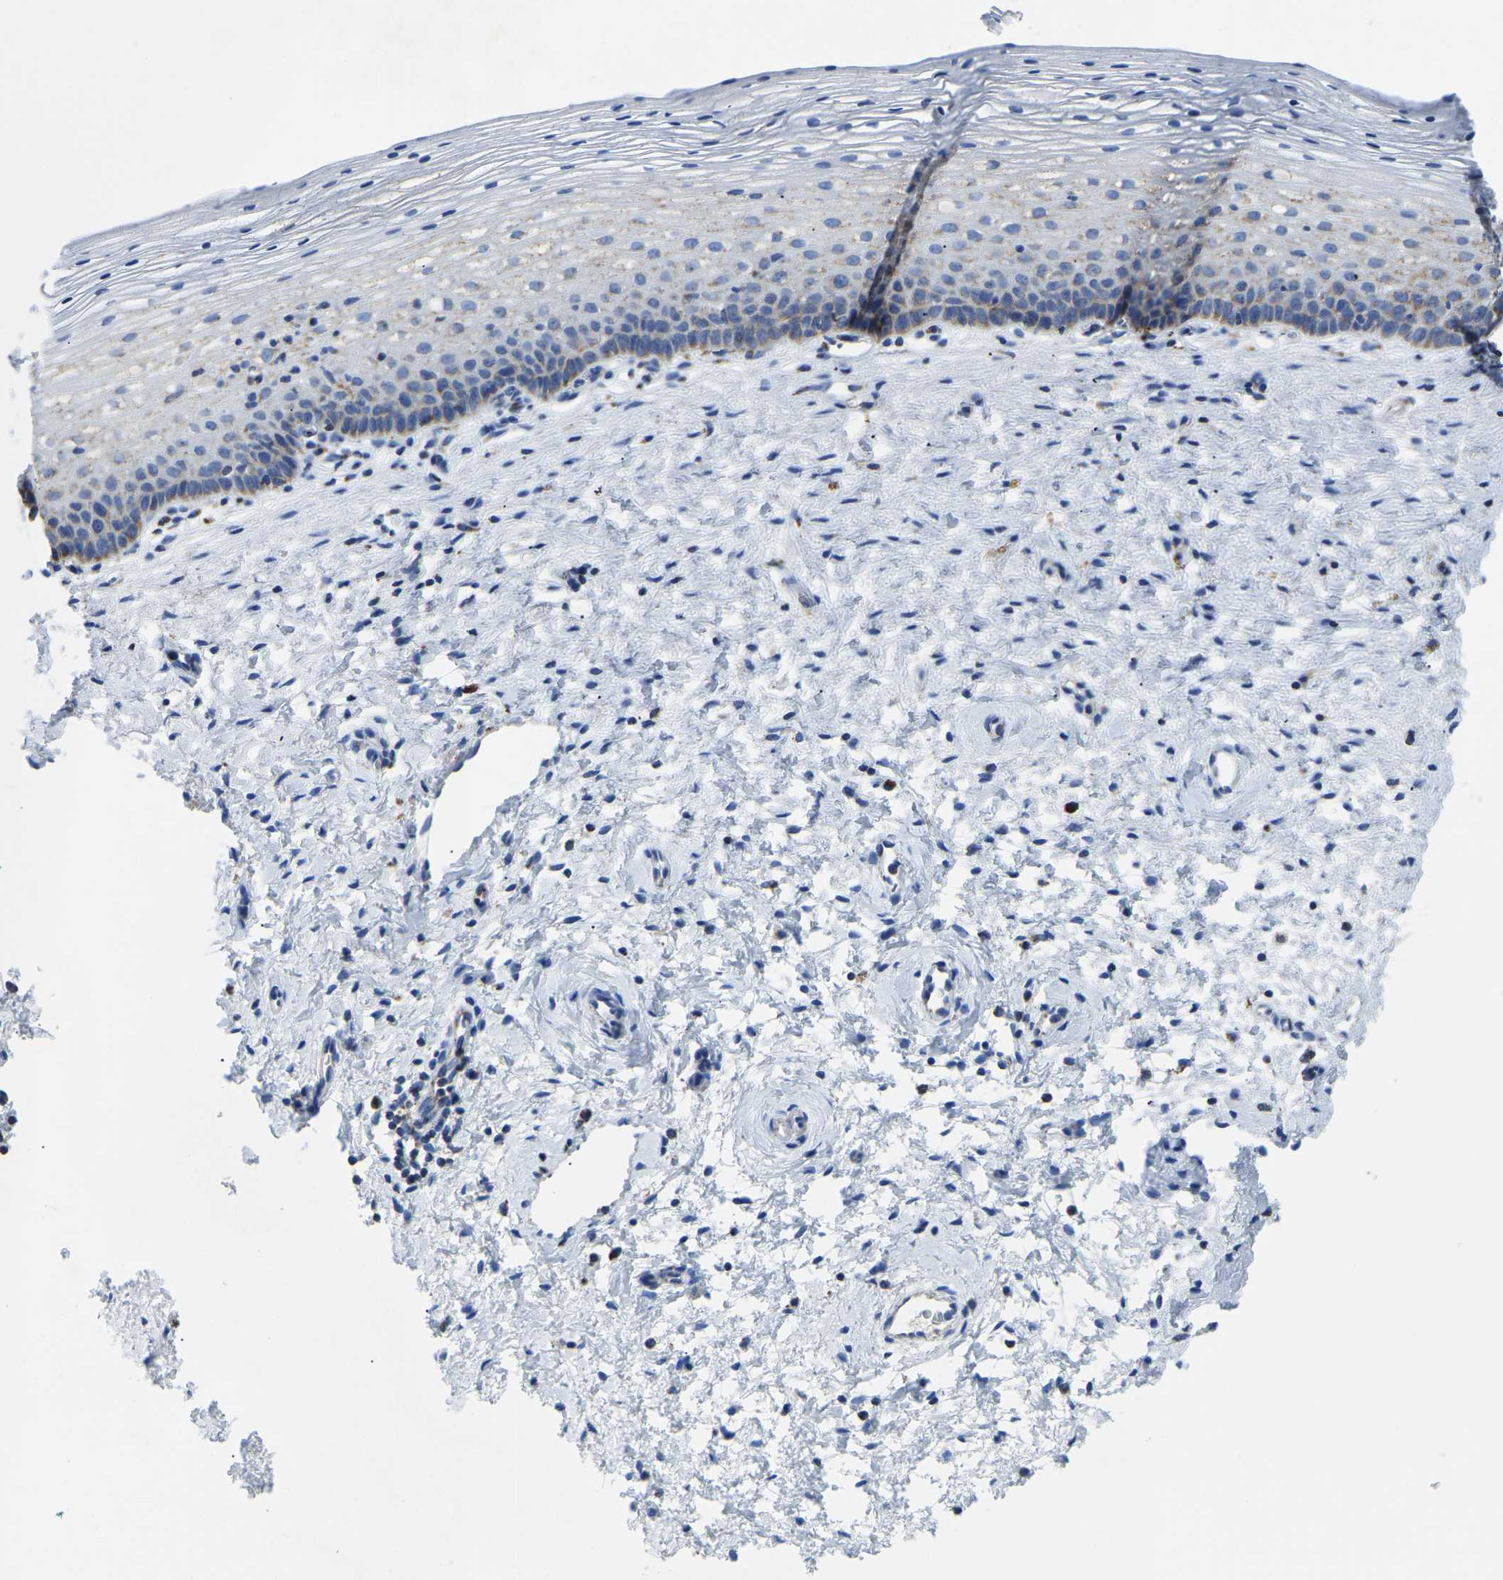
{"staining": {"intensity": "weak", "quantity": "25%-75%", "location": "cytoplasmic/membranous"}, "tissue": "cervix", "cell_type": "Glandular cells", "image_type": "normal", "snomed": [{"axis": "morphology", "description": "Normal tissue, NOS"}, {"axis": "topography", "description": "Cervix"}], "caption": "Immunohistochemistry staining of normal cervix, which reveals low levels of weak cytoplasmic/membranous expression in approximately 25%-75% of glandular cells indicating weak cytoplasmic/membranous protein expression. The staining was performed using DAB (3,3'-diaminobenzidine) (brown) for protein detection and nuclei were counterstained in hematoxylin (blue).", "gene": "ETFA", "patient": {"sex": "female", "age": 72}}